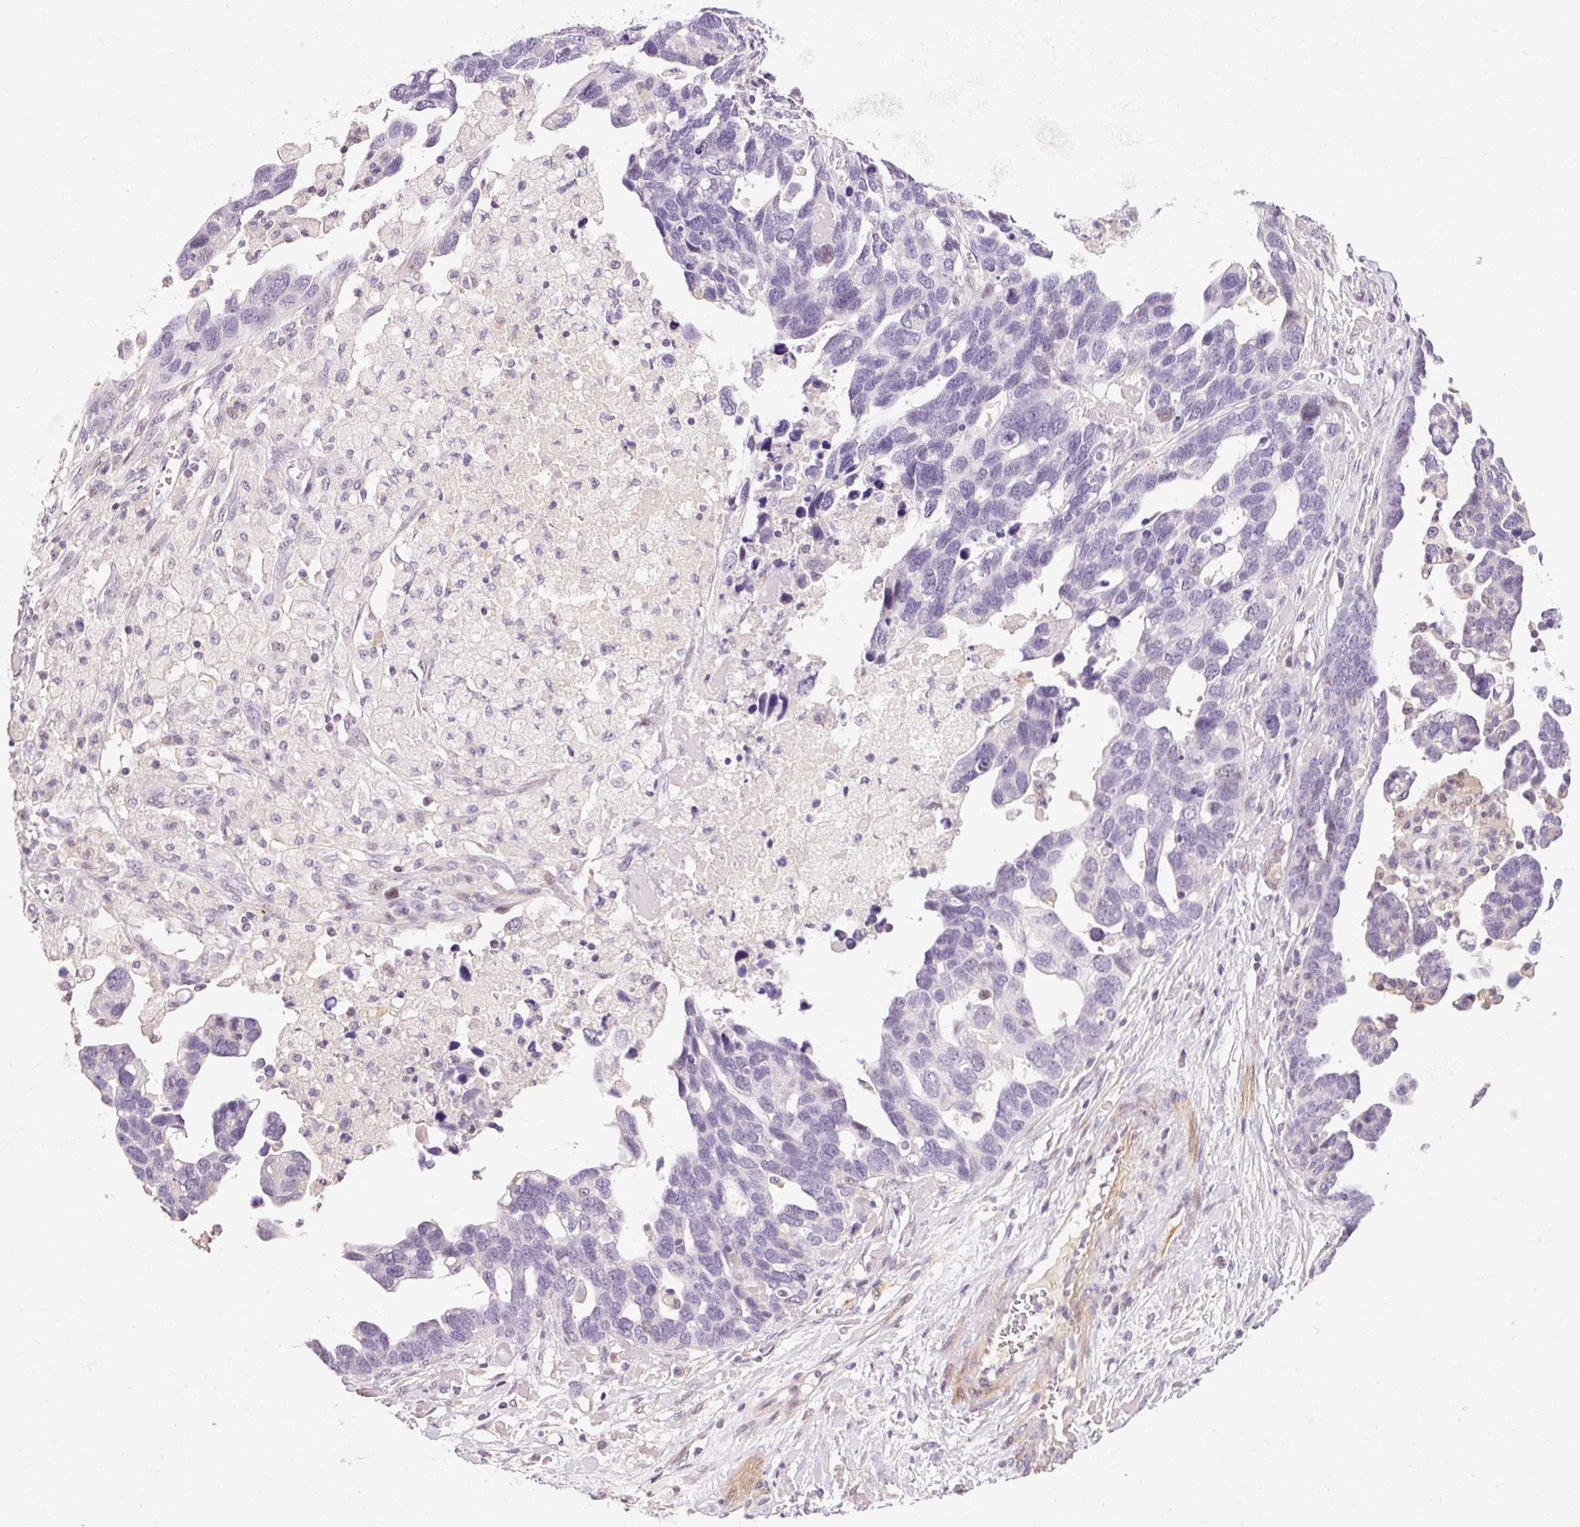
{"staining": {"intensity": "negative", "quantity": "none", "location": "none"}, "tissue": "ovarian cancer", "cell_type": "Tumor cells", "image_type": "cancer", "snomed": [{"axis": "morphology", "description": "Cystadenocarcinoma, serous, NOS"}, {"axis": "topography", "description": "Ovary"}], "caption": "A high-resolution micrograph shows immunohistochemistry staining of ovarian cancer (serous cystadenocarcinoma), which reveals no significant positivity in tumor cells.", "gene": "HNF1A", "patient": {"sex": "female", "age": 54}}